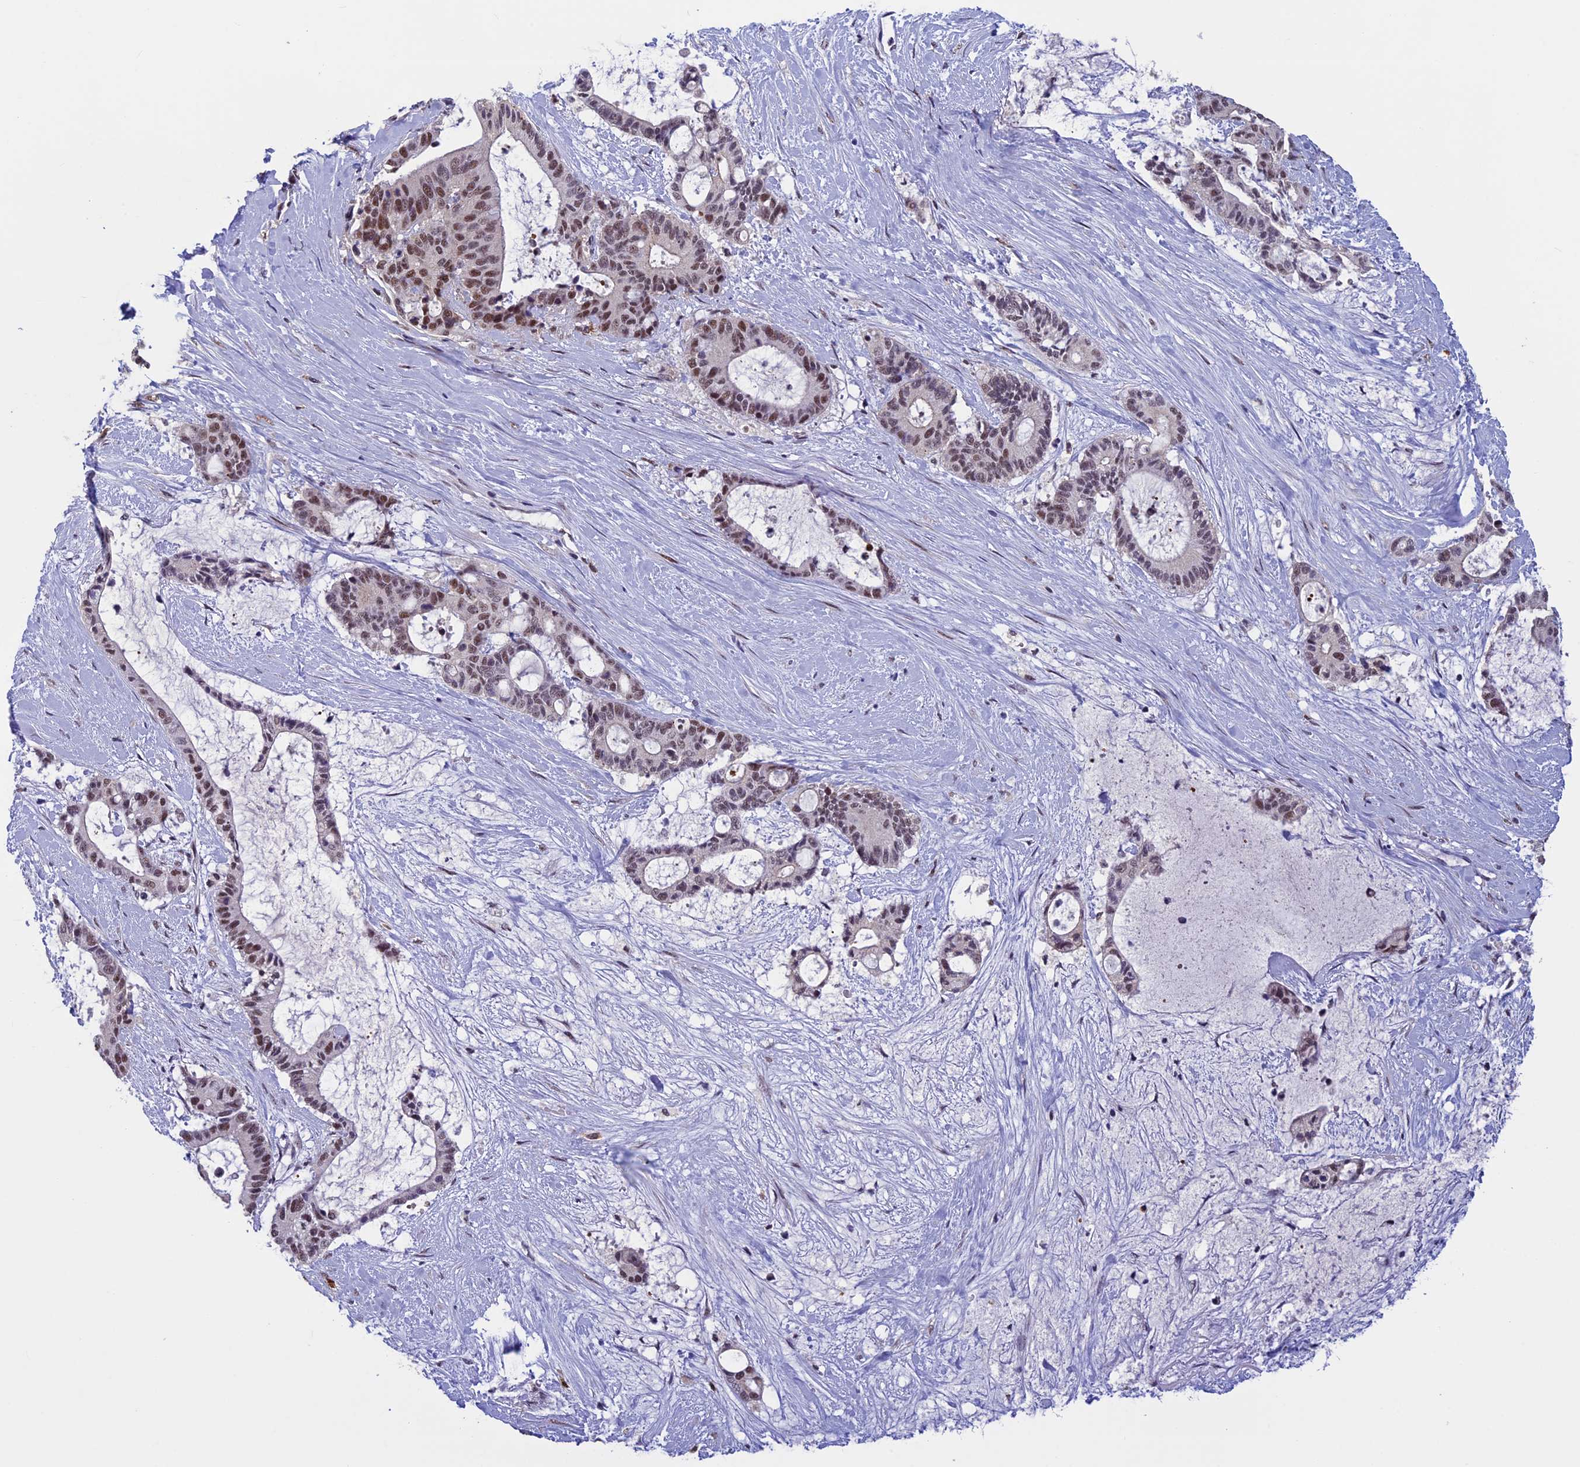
{"staining": {"intensity": "moderate", "quantity": ">75%", "location": "nuclear"}, "tissue": "liver cancer", "cell_type": "Tumor cells", "image_type": "cancer", "snomed": [{"axis": "morphology", "description": "Normal tissue, NOS"}, {"axis": "morphology", "description": "Cholangiocarcinoma"}, {"axis": "topography", "description": "Liver"}, {"axis": "topography", "description": "Peripheral nerve tissue"}], "caption": "Liver cancer tissue reveals moderate nuclear staining in approximately >75% of tumor cells, visualized by immunohistochemistry. (DAB IHC, brown staining for protein, blue staining for nuclei).", "gene": "RNF40", "patient": {"sex": "female", "age": 73}}